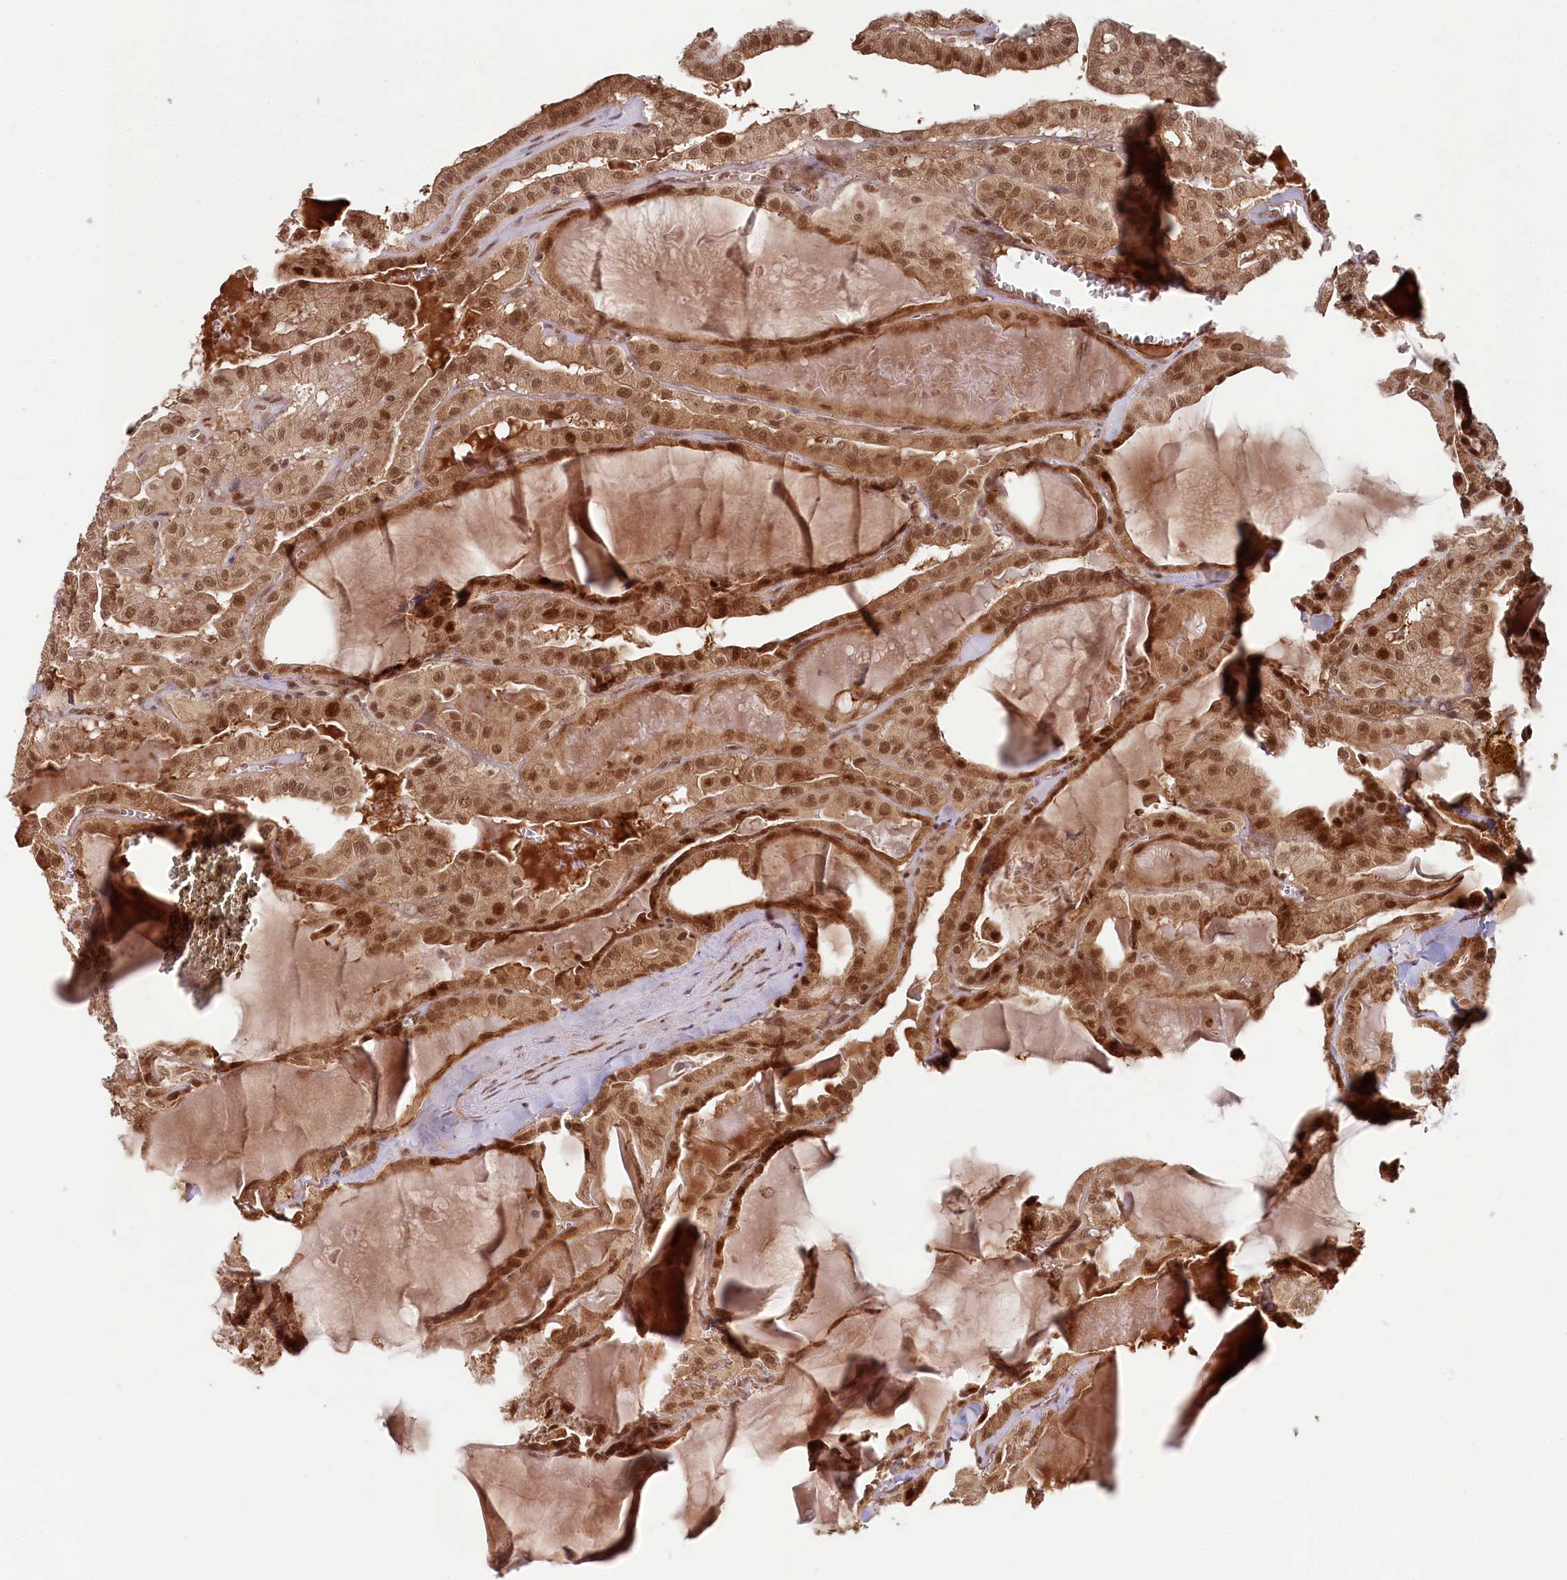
{"staining": {"intensity": "moderate", "quantity": ">75%", "location": "cytoplasmic/membranous,nuclear"}, "tissue": "thyroid cancer", "cell_type": "Tumor cells", "image_type": "cancer", "snomed": [{"axis": "morphology", "description": "Papillary adenocarcinoma, NOS"}, {"axis": "topography", "description": "Thyroid gland"}], "caption": "IHC of human thyroid cancer displays medium levels of moderate cytoplasmic/membranous and nuclear staining in about >75% of tumor cells.", "gene": "WAPL", "patient": {"sex": "male", "age": 52}}